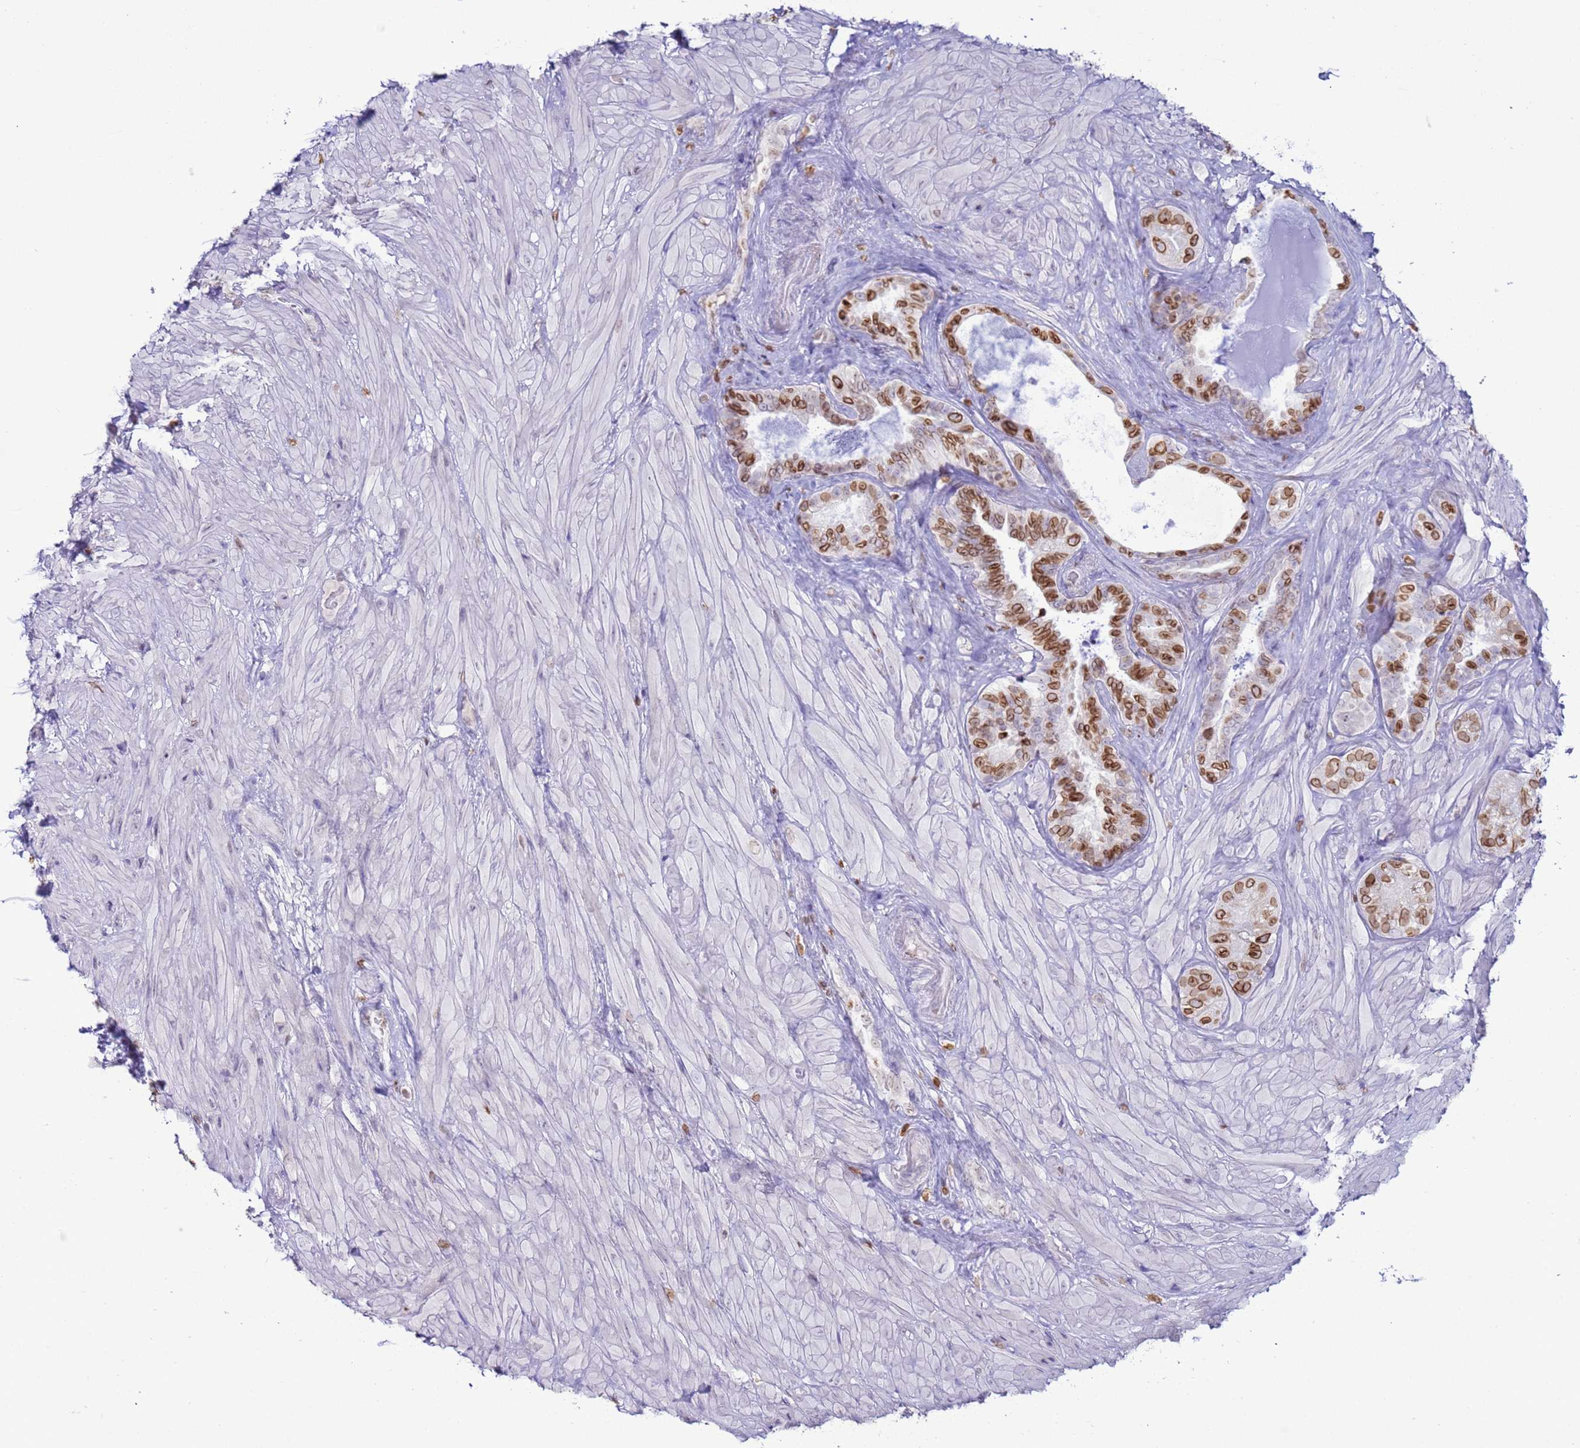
{"staining": {"intensity": "moderate", "quantity": ">75%", "location": "cytoplasmic/membranous,nuclear"}, "tissue": "seminal vesicle", "cell_type": "Glandular cells", "image_type": "normal", "snomed": [{"axis": "morphology", "description": "Normal tissue, NOS"}, {"axis": "topography", "description": "Seminal veicle"}, {"axis": "topography", "description": "Peripheral nerve tissue"}], "caption": "Immunohistochemical staining of unremarkable human seminal vesicle demonstrates moderate cytoplasmic/membranous,nuclear protein positivity in about >75% of glandular cells.", "gene": "DHX37", "patient": {"sex": "male", "age": 67}}